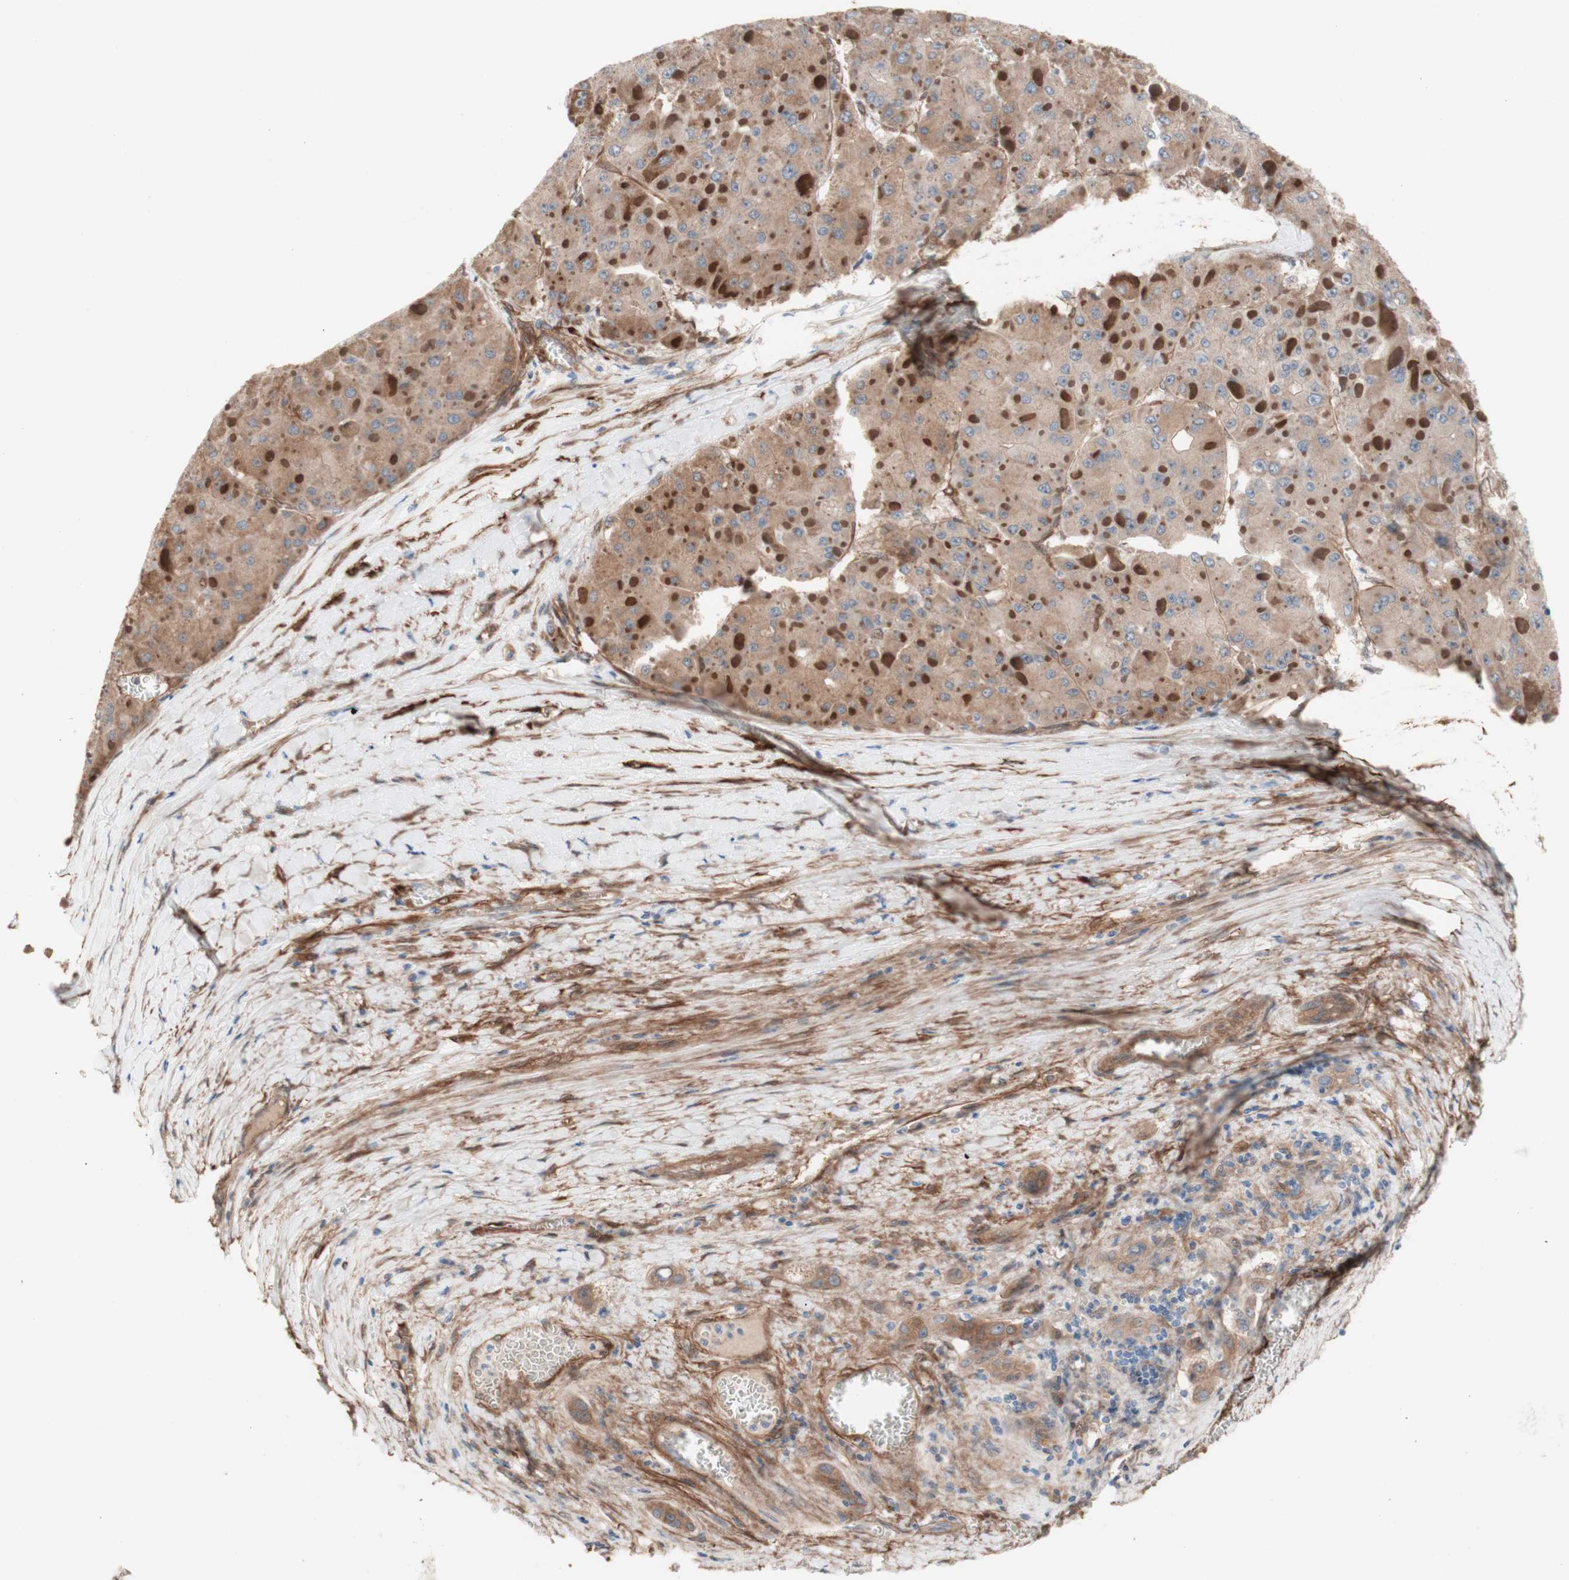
{"staining": {"intensity": "weak", "quantity": ">75%", "location": "cytoplasmic/membranous"}, "tissue": "liver cancer", "cell_type": "Tumor cells", "image_type": "cancer", "snomed": [{"axis": "morphology", "description": "Carcinoma, Hepatocellular, NOS"}, {"axis": "topography", "description": "Liver"}], "caption": "Weak cytoplasmic/membranous staining is identified in about >75% of tumor cells in liver cancer.", "gene": "CNN3", "patient": {"sex": "female", "age": 73}}